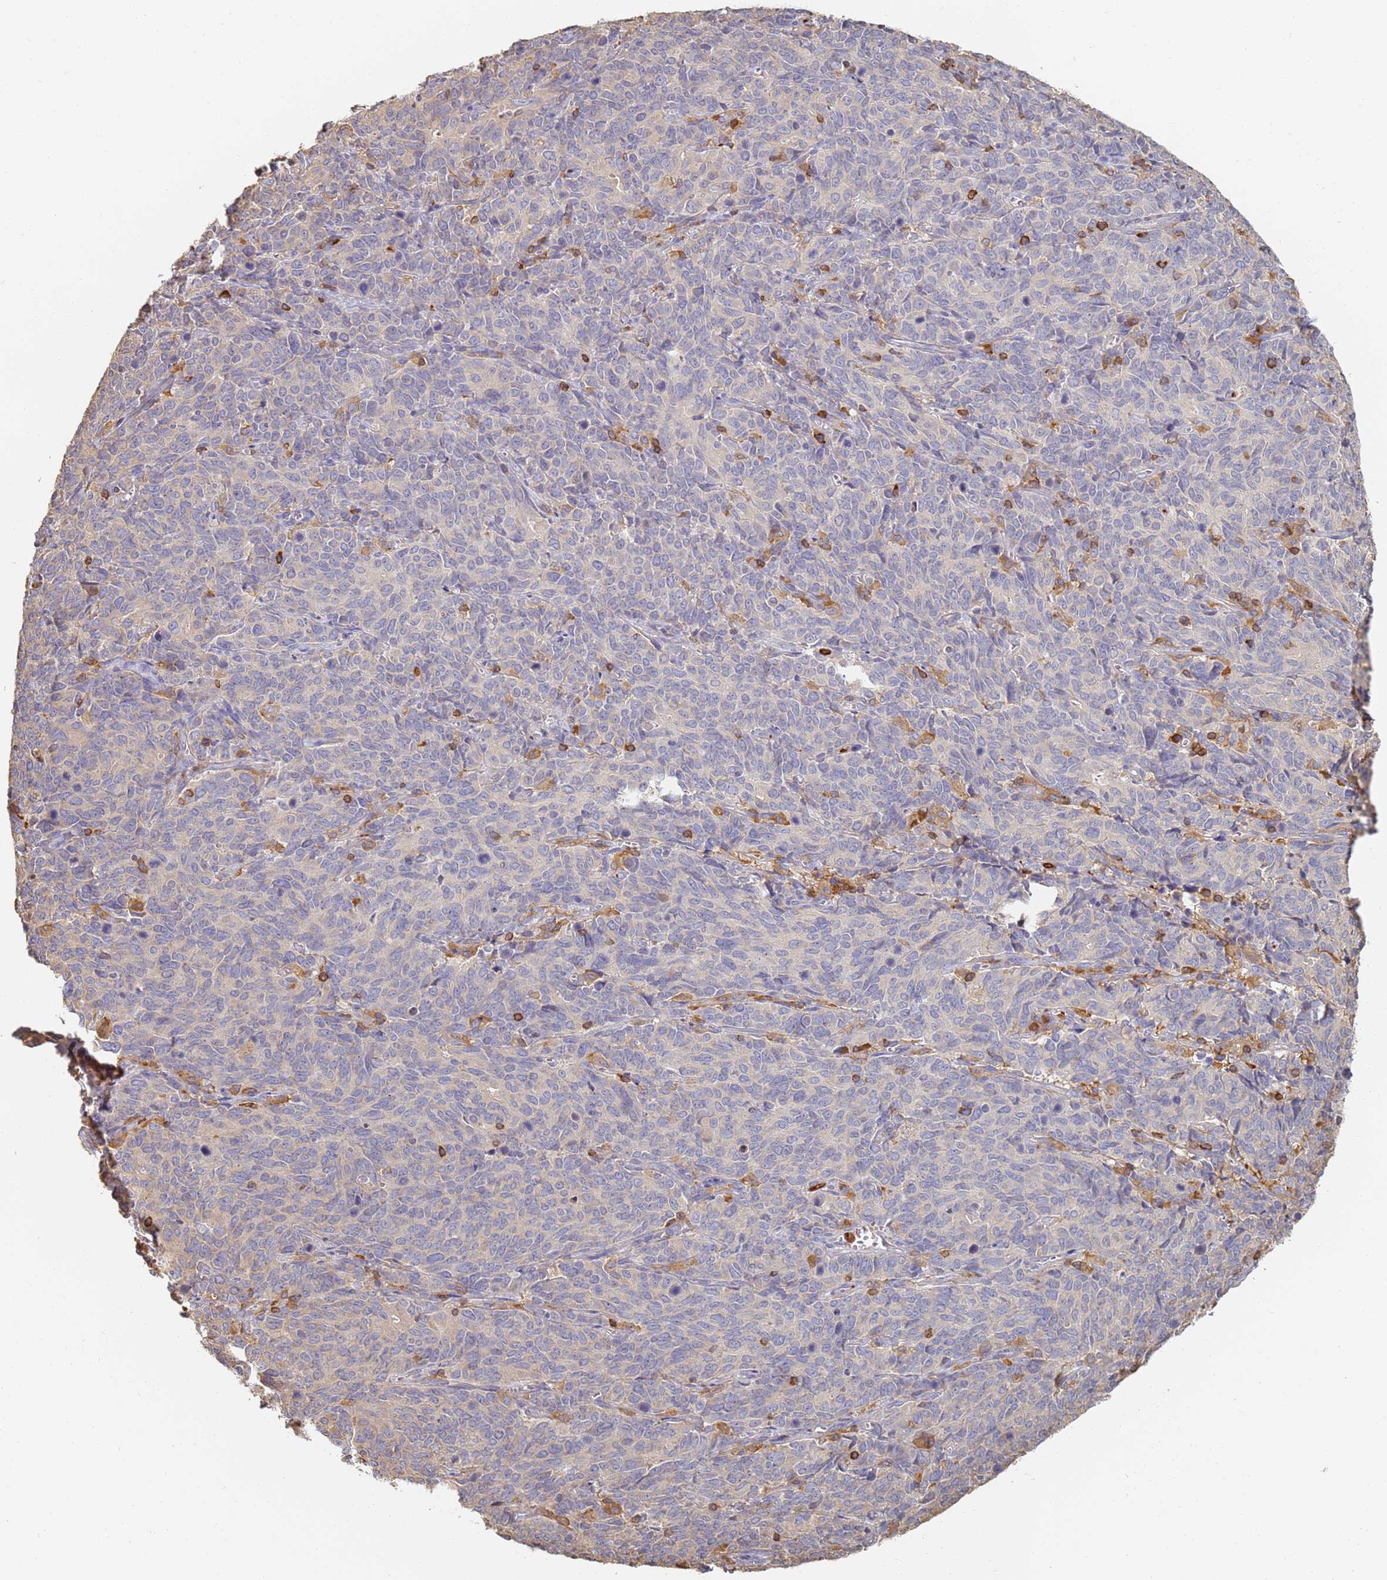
{"staining": {"intensity": "negative", "quantity": "none", "location": "none"}, "tissue": "cervical cancer", "cell_type": "Tumor cells", "image_type": "cancer", "snomed": [{"axis": "morphology", "description": "Squamous cell carcinoma, NOS"}, {"axis": "topography", "description": "Cervix"}], "caption": "Immunohistochemistry (IHC) image of human cervical cancer (squamous cell carcinoma) stained for a protein (brown), which displays no staining in tumor cells.", "gene": "BIN2", "patient": {"sex": "female", "age": 60}}